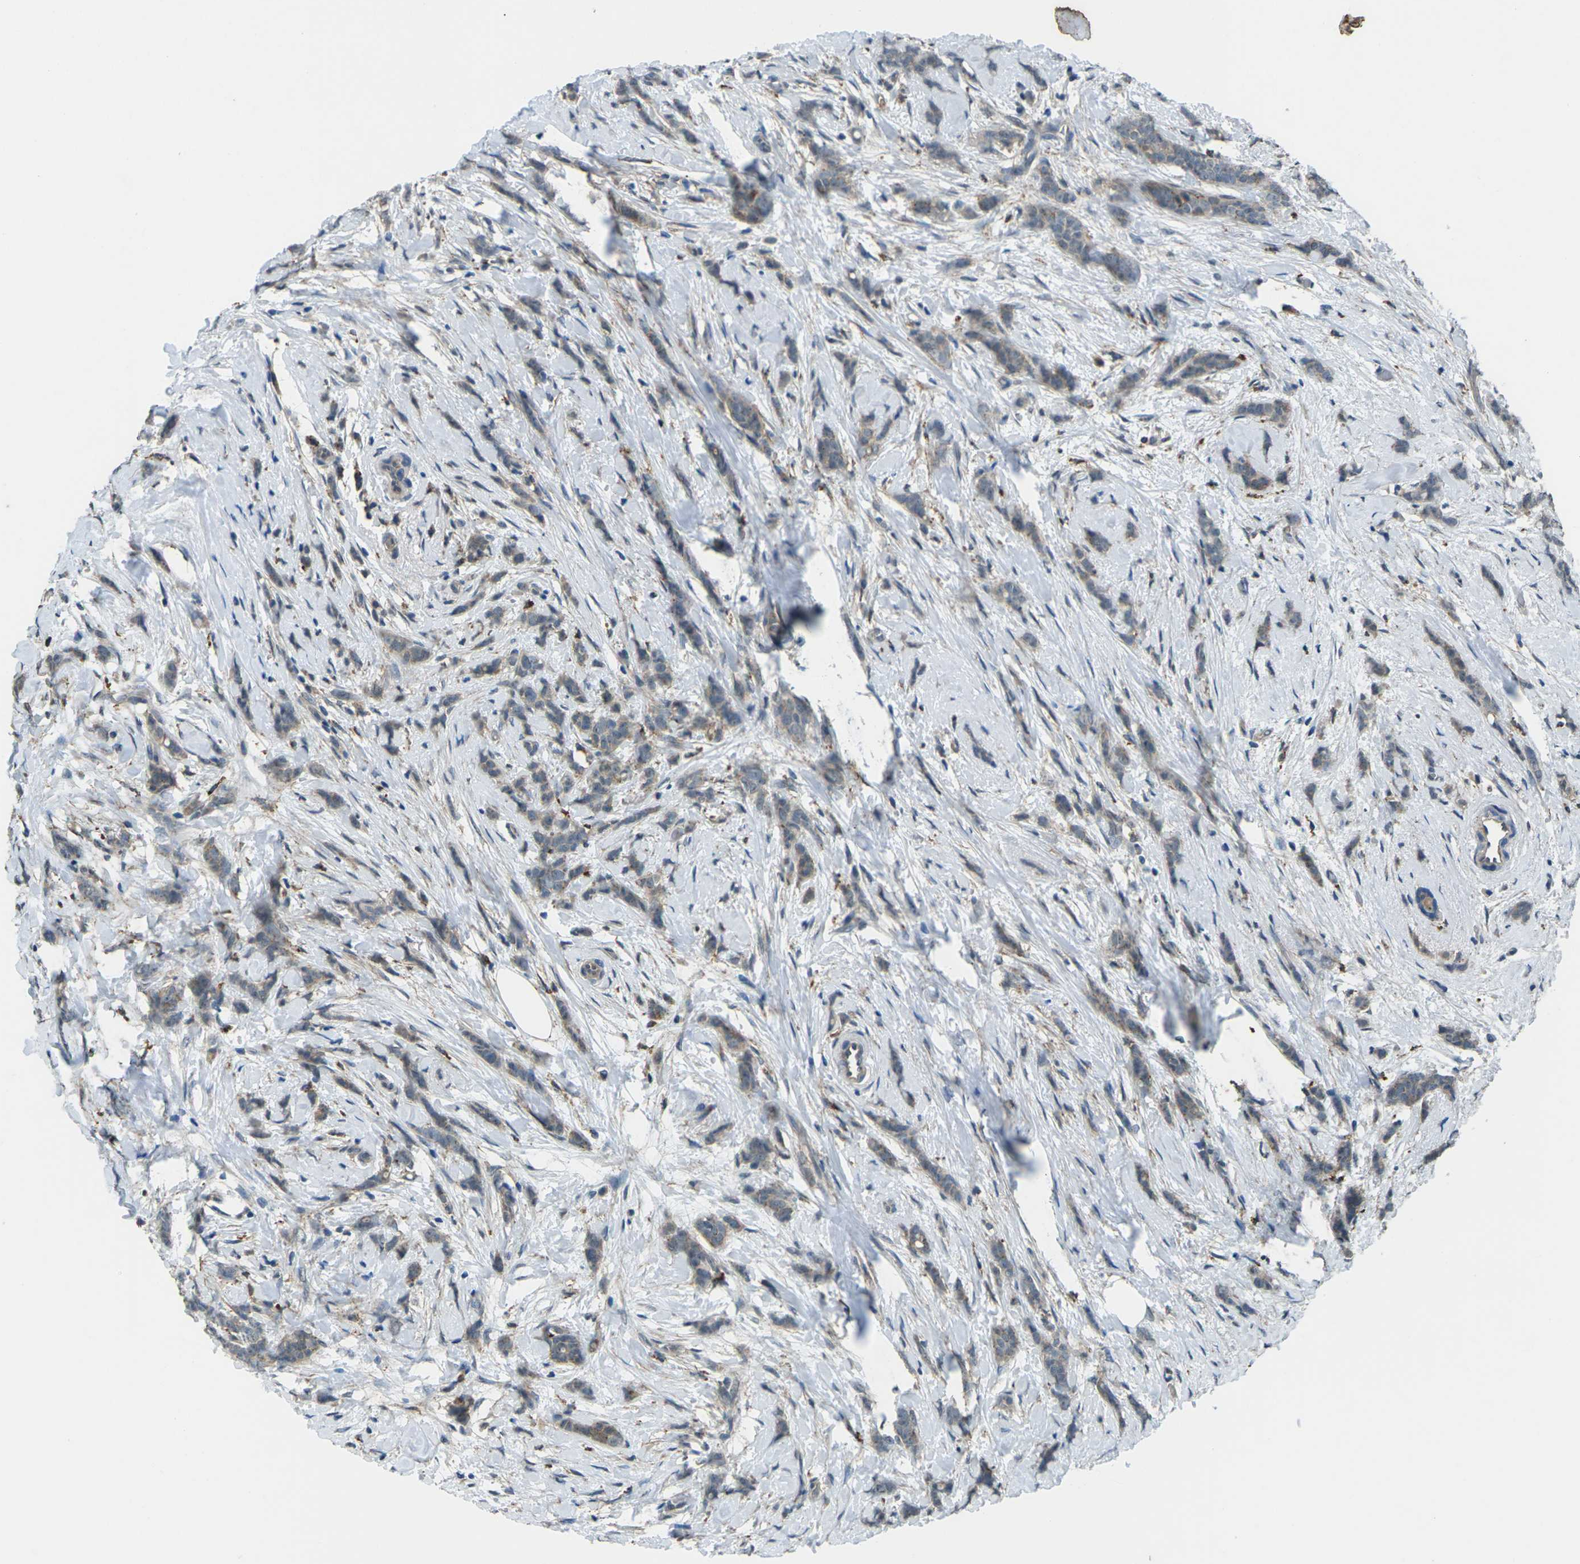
{"staining": {"intensity": "weak", "quantity": "25%-75%", "location": "cytoplasmic/membranous"}, "tissue": "breast cancer", "cell_type": "Tumor cells", "image_type": "cancer", "snomed": [{"axis": "morphology", "description": "Lobular carcinoma, in situ"}, {"axis": "morphology", "description": "Lobular carcinoma"}, {"axis": "topography", "description": "Breast"}], "caption": "Immunohistochemistry (IHC) (DAB) staining of breast cancer (lobular carcinoma in situ) demonstrates weak cytoplasmic/membranous protein expression in approximately 25%-75% of tumor cells.", "gene": "SLC31A2", "patient": {"sex": "female", "age": 41}}